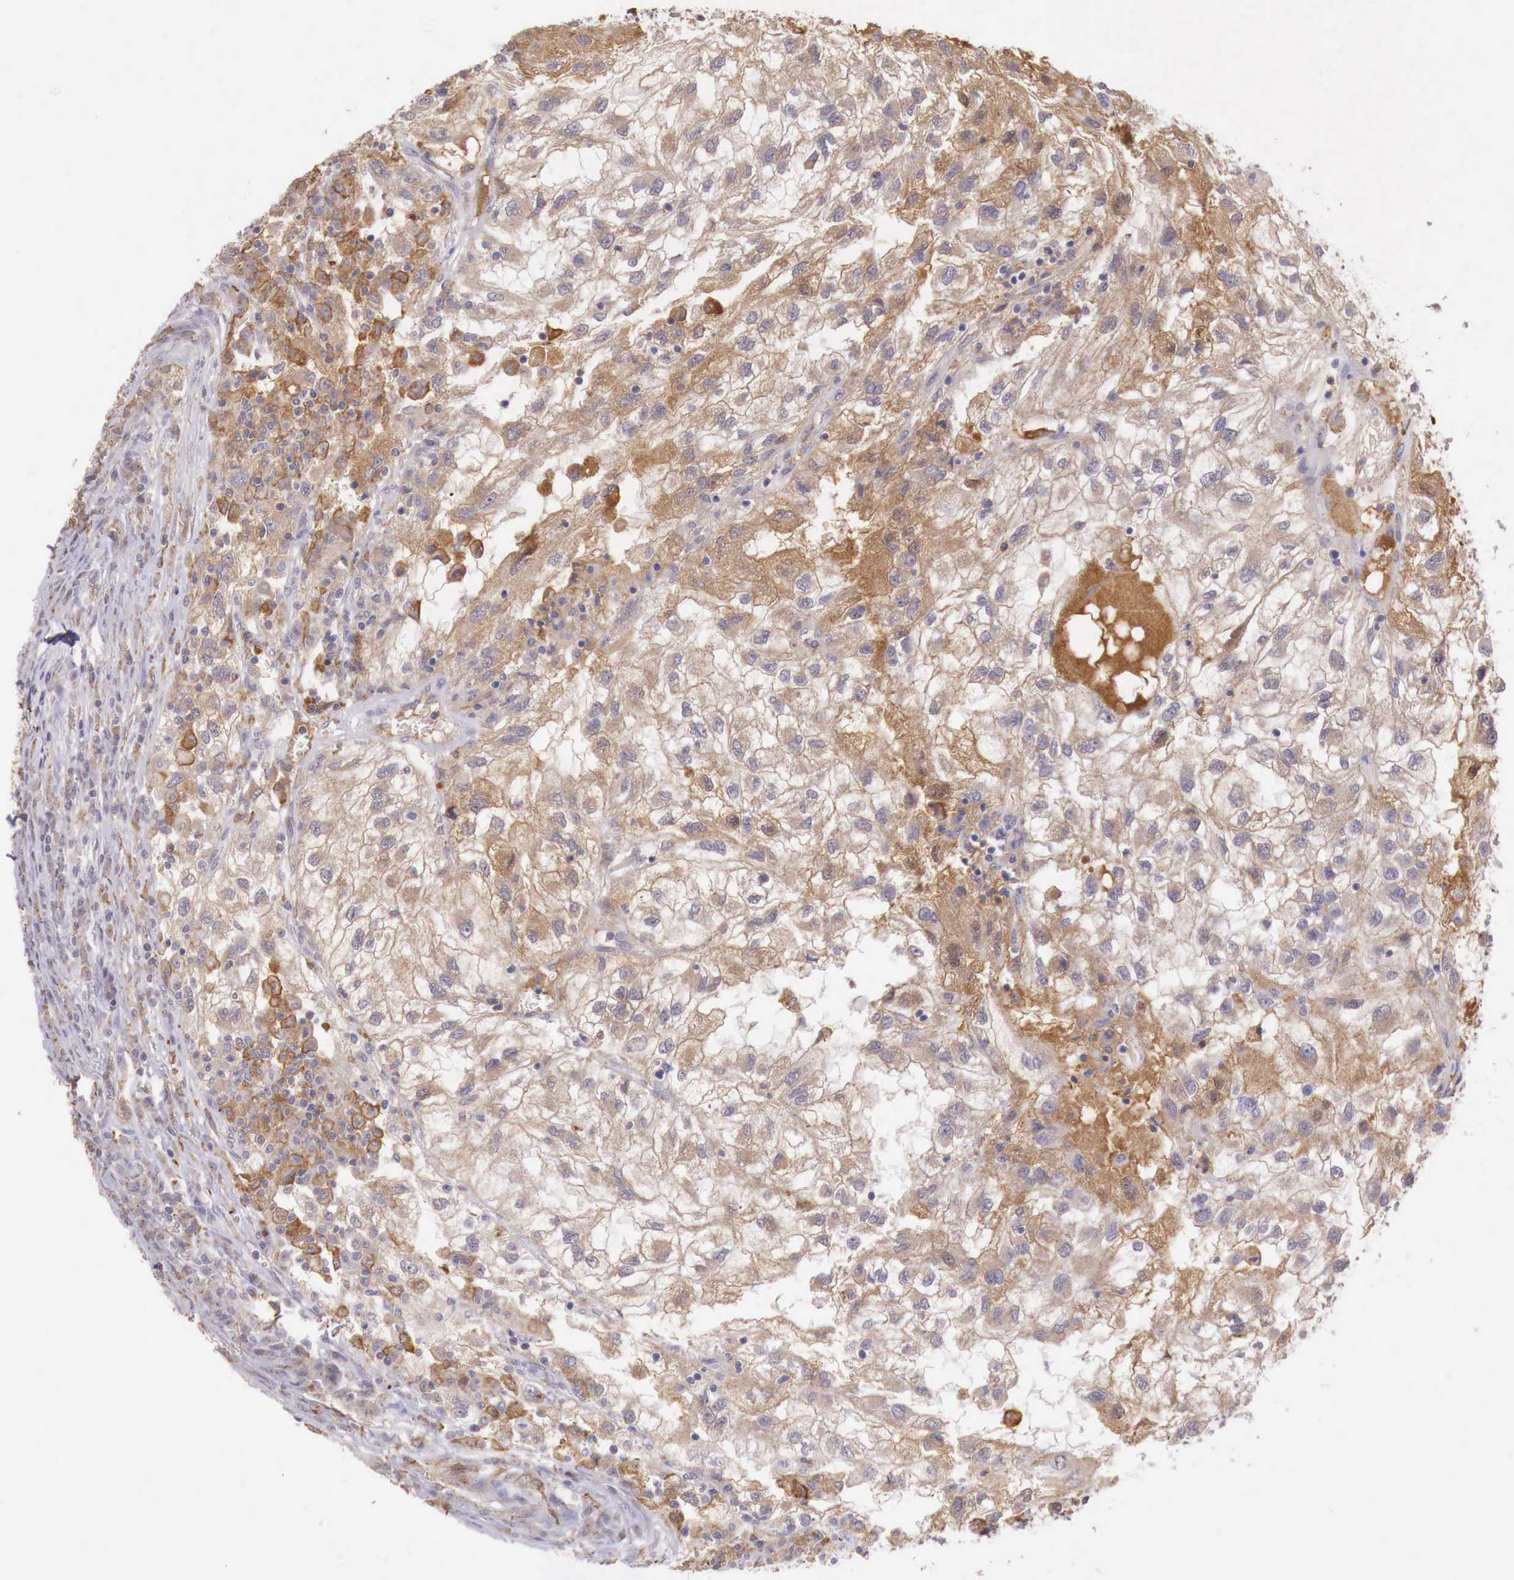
{"staining": {"intensity": "moderate", "quantity": "25%-75%", "location": "cytoplasmic/membranous"}, "tissue": "renal cancer", "cell_type": "Tumor cells", "image_type": "cancer", "snomed": [{"axis": "morphology", "description": "Normal tissue, NOS"}, {"axis": "morphology", "description": "Adenocarcinoma, NOS"}, {"axis": "topography", "description": "Kidney"}], "caption": "About 25%-75% of tumor cells in human renal cancer (adenocarcinoma) reveal moderate cytoplasmic/membranous protein staining as visualized by brown immunohistochemical staining.", "gene": "CHRDL1", "patient": {"sex": "male", "age": 71}}